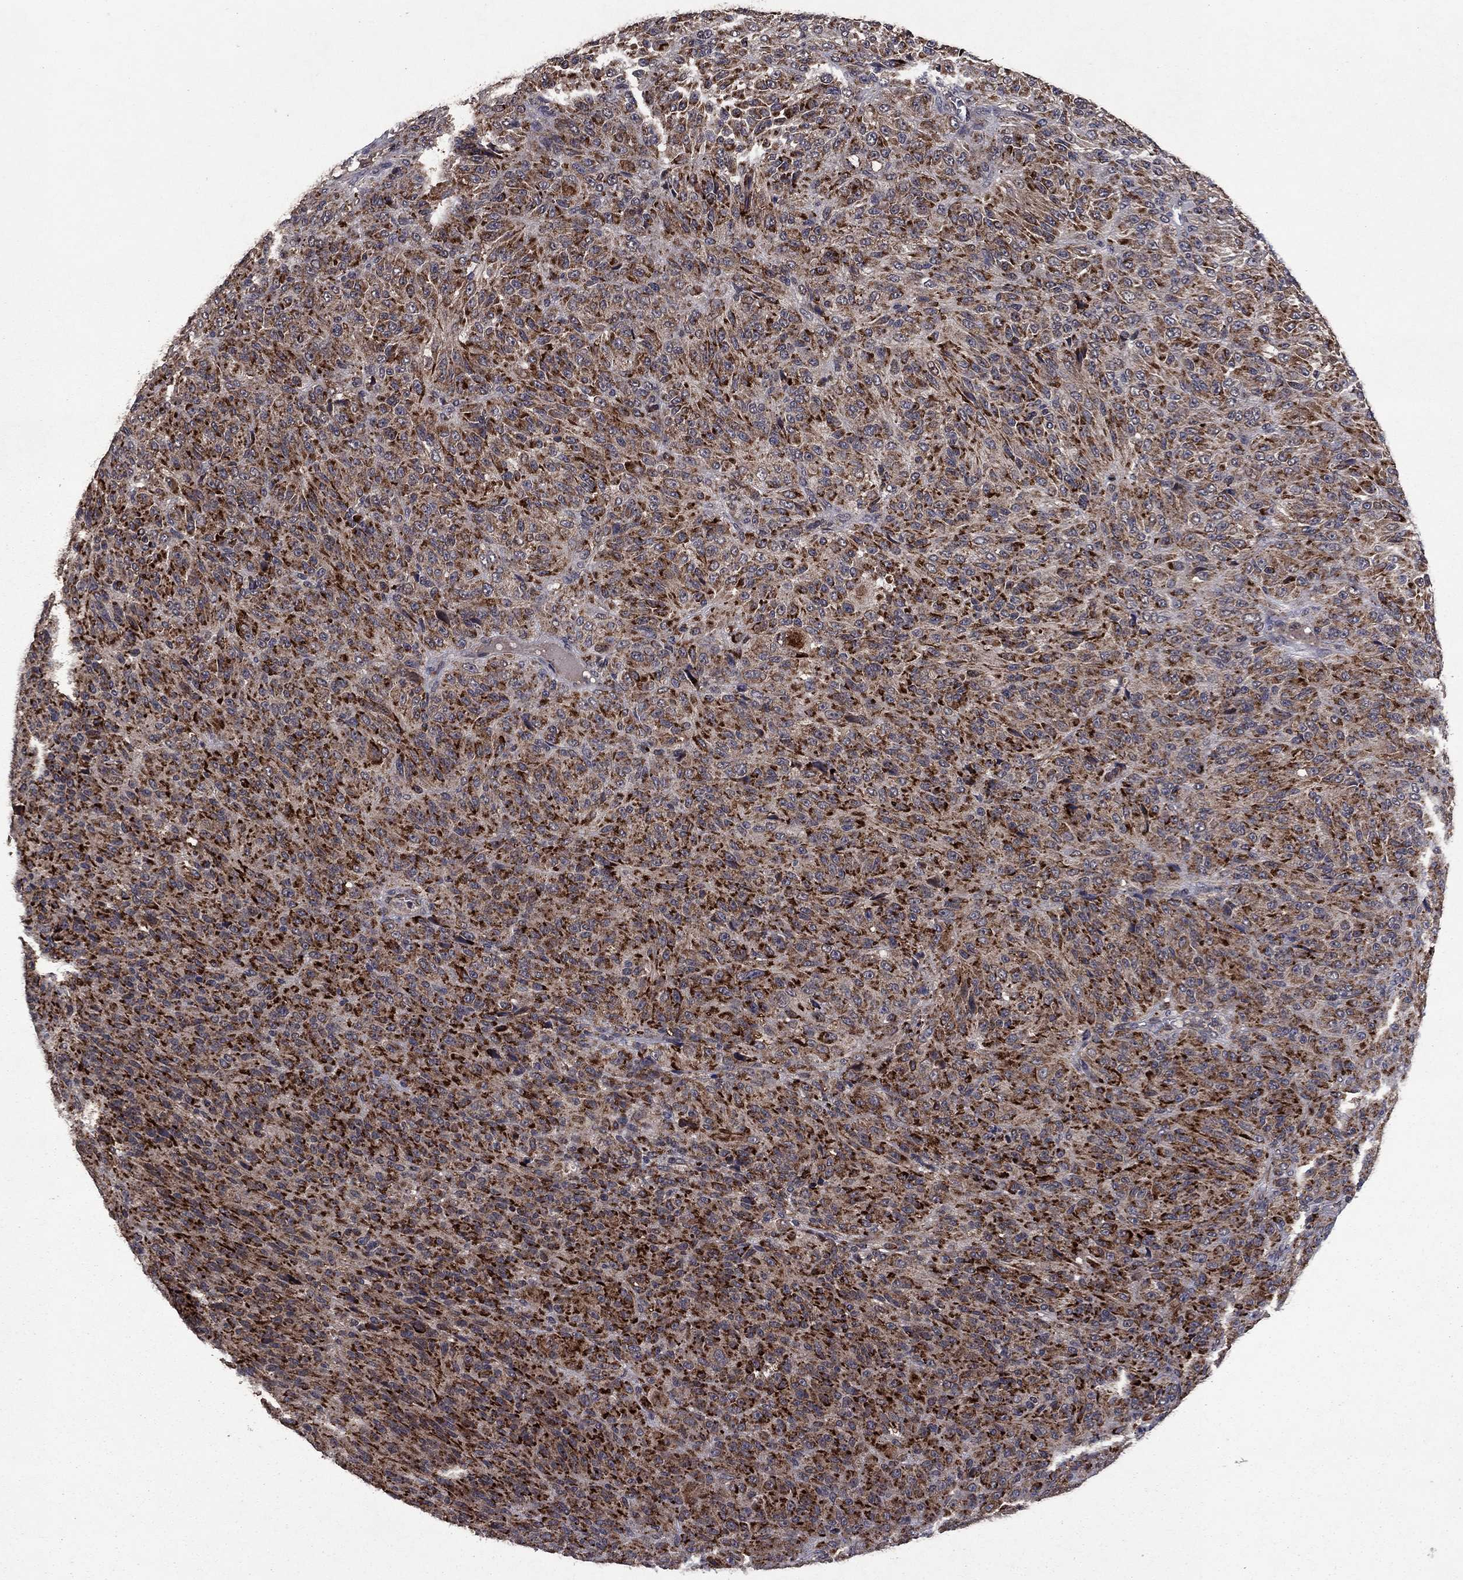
{"staining": {"intensity": "strong", "quantity": "25%-75%", "location": "cytoplasmic/membranous"}, "tissue": "melanoma", "cell_type": "Tumor cells", "image_type": "cancer", "snomed": [{"axis": "morphology", "description": "Malignant melanoma, Metastatic site"}, {"axis": "topography", "description": "Brain"}], "caption": "Tumor cells show high levels of strong cytoplasmic/membranous positivity in approximately 25%-75% of cells in human melanoma.", "gene": "DHRS1", "patient": {"sex": "female", "age": 56}}